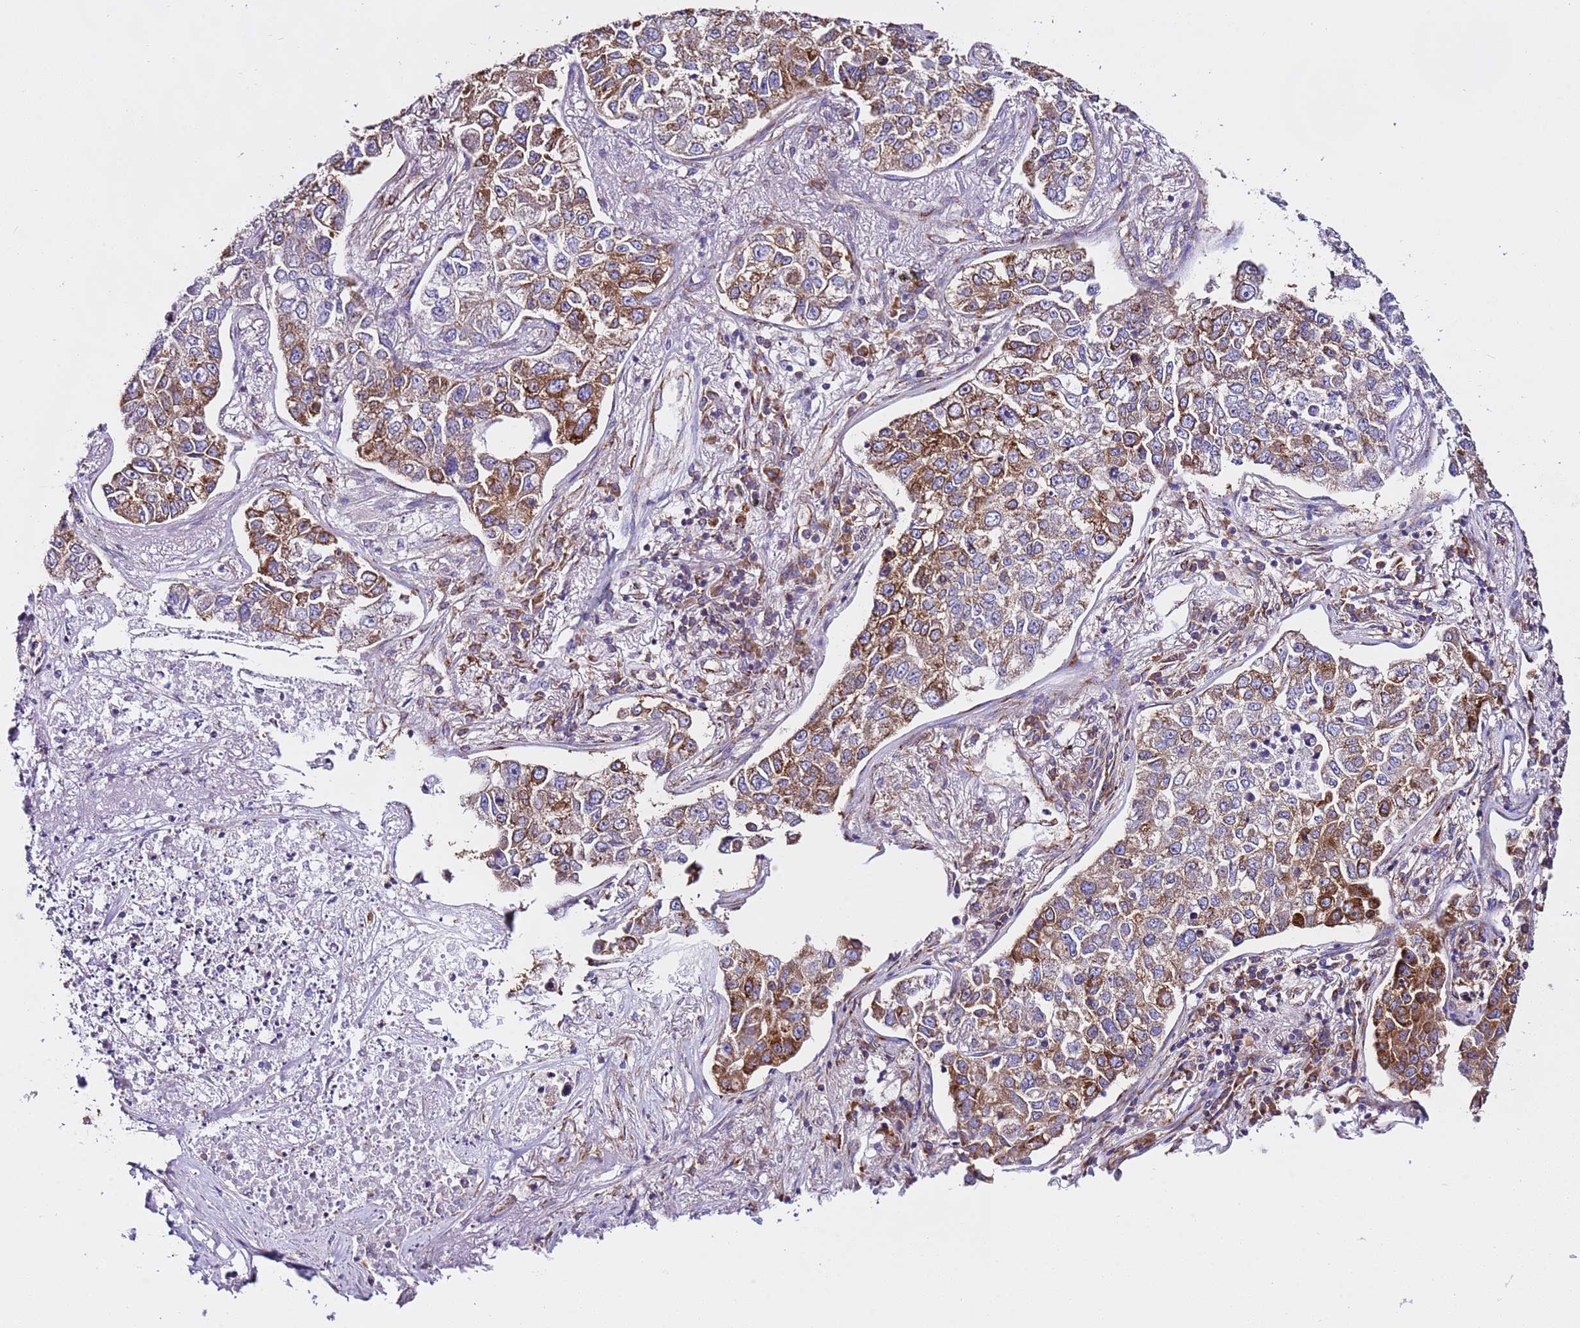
{"staining": {"intensity": "strong", "quantity": ">75%", "location": "cytoplasmic/membranous"}, "tissue": "lung cancer", "cell_type": "Tumor cells", "image_type": "cancer", "snomed": [{"axis": "morphology", "description": "Adenocarcinoma, NOS"}, {"axis": "topography", "description": "Lung"}], "caption": "Human adenocarcinoma (lung) stained with a brown dye shows strong cytoplasmic/membranous positive expression in approximately >75% of tumor cells.", "gene": "VARS1", "patient": {"sex": "male", "age": 49}}